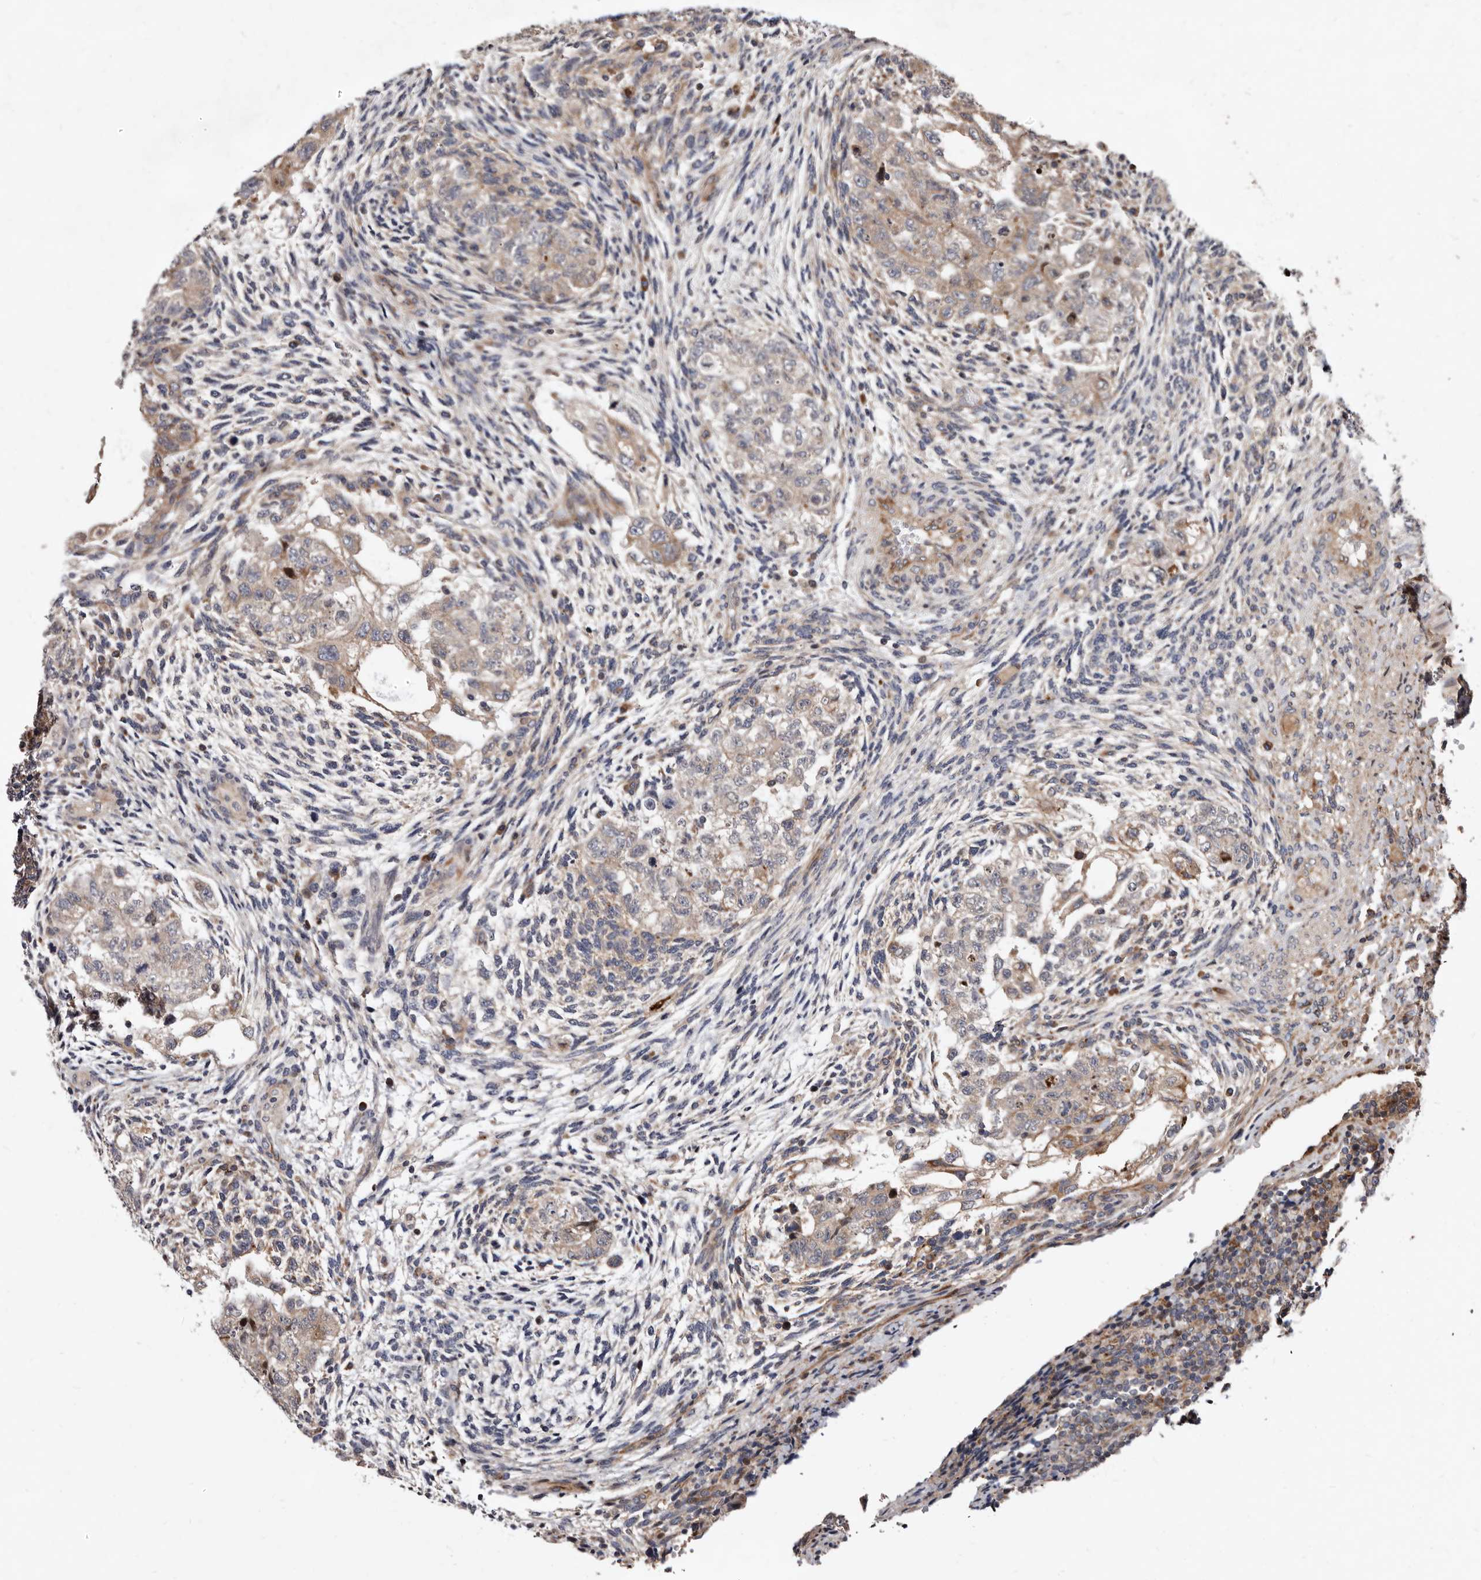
{"staining": {"intensity": "weak", "quantity": "25%-75%", "location": "cytoplasmic/membranous"}, "tissue": "testis cancer", "cell_type": "Tumor cells", "image_type": "cancer", "snomed": [{"axis": "morphology", "description": "Normal tissue, NOS"}, {"axis": "morphology", "description": "Carcinoma, Embryonal, NOS"}, {"axis": "topography", "description": "Testis"}], "caption": "Testis cancer tissue displays weak cytoplasmic/membranous positivity in about 25%-75% of tumor cells, visualized by immunohistochemistry.", "gene": "WEE2", "patient": {"sex": "male", "age": 36}}